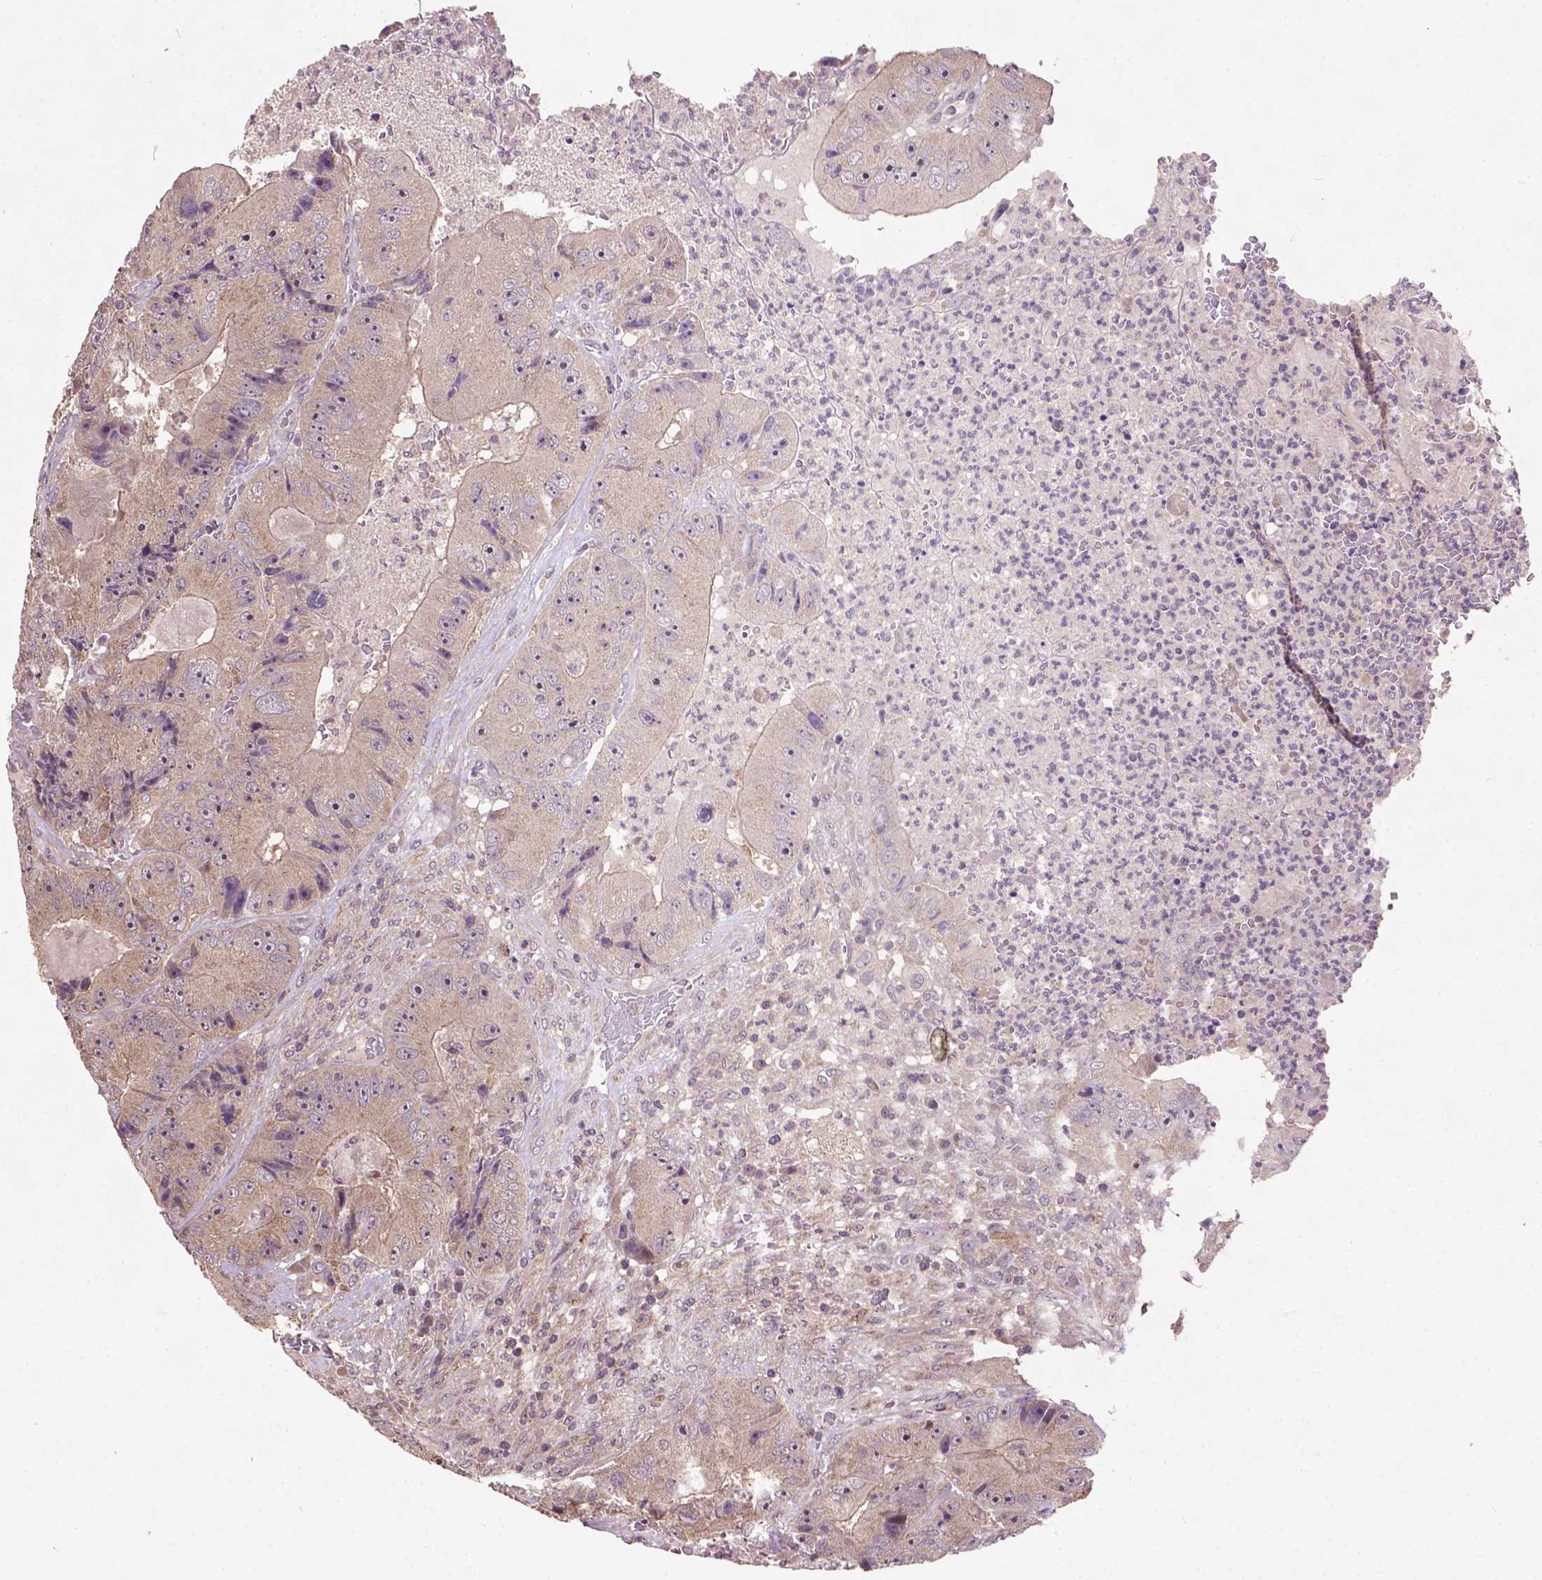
{"staining": {"intensity": "moderate", "quantity": "25%-75%", "location": "cytoplasmic/membranous"}, "tissue": "colorectal cancer", "cell_type": "Tumor cells", "image_type": "cancer", "snomed": [{"axis": "morphology", "description": "Adenocarcinoma, NOS"}, {"axis": "topography", "description": "Colon"}], "caption": "There is medium levels of moderate cytoplasmic/membranous staining in tumor cells of adenocarcinoma (colorectal), as demonstrated by immunohistochemical staining (brown color).", "gene": "KBTBD8", "patient": {"sex": "female", "age": 86}}